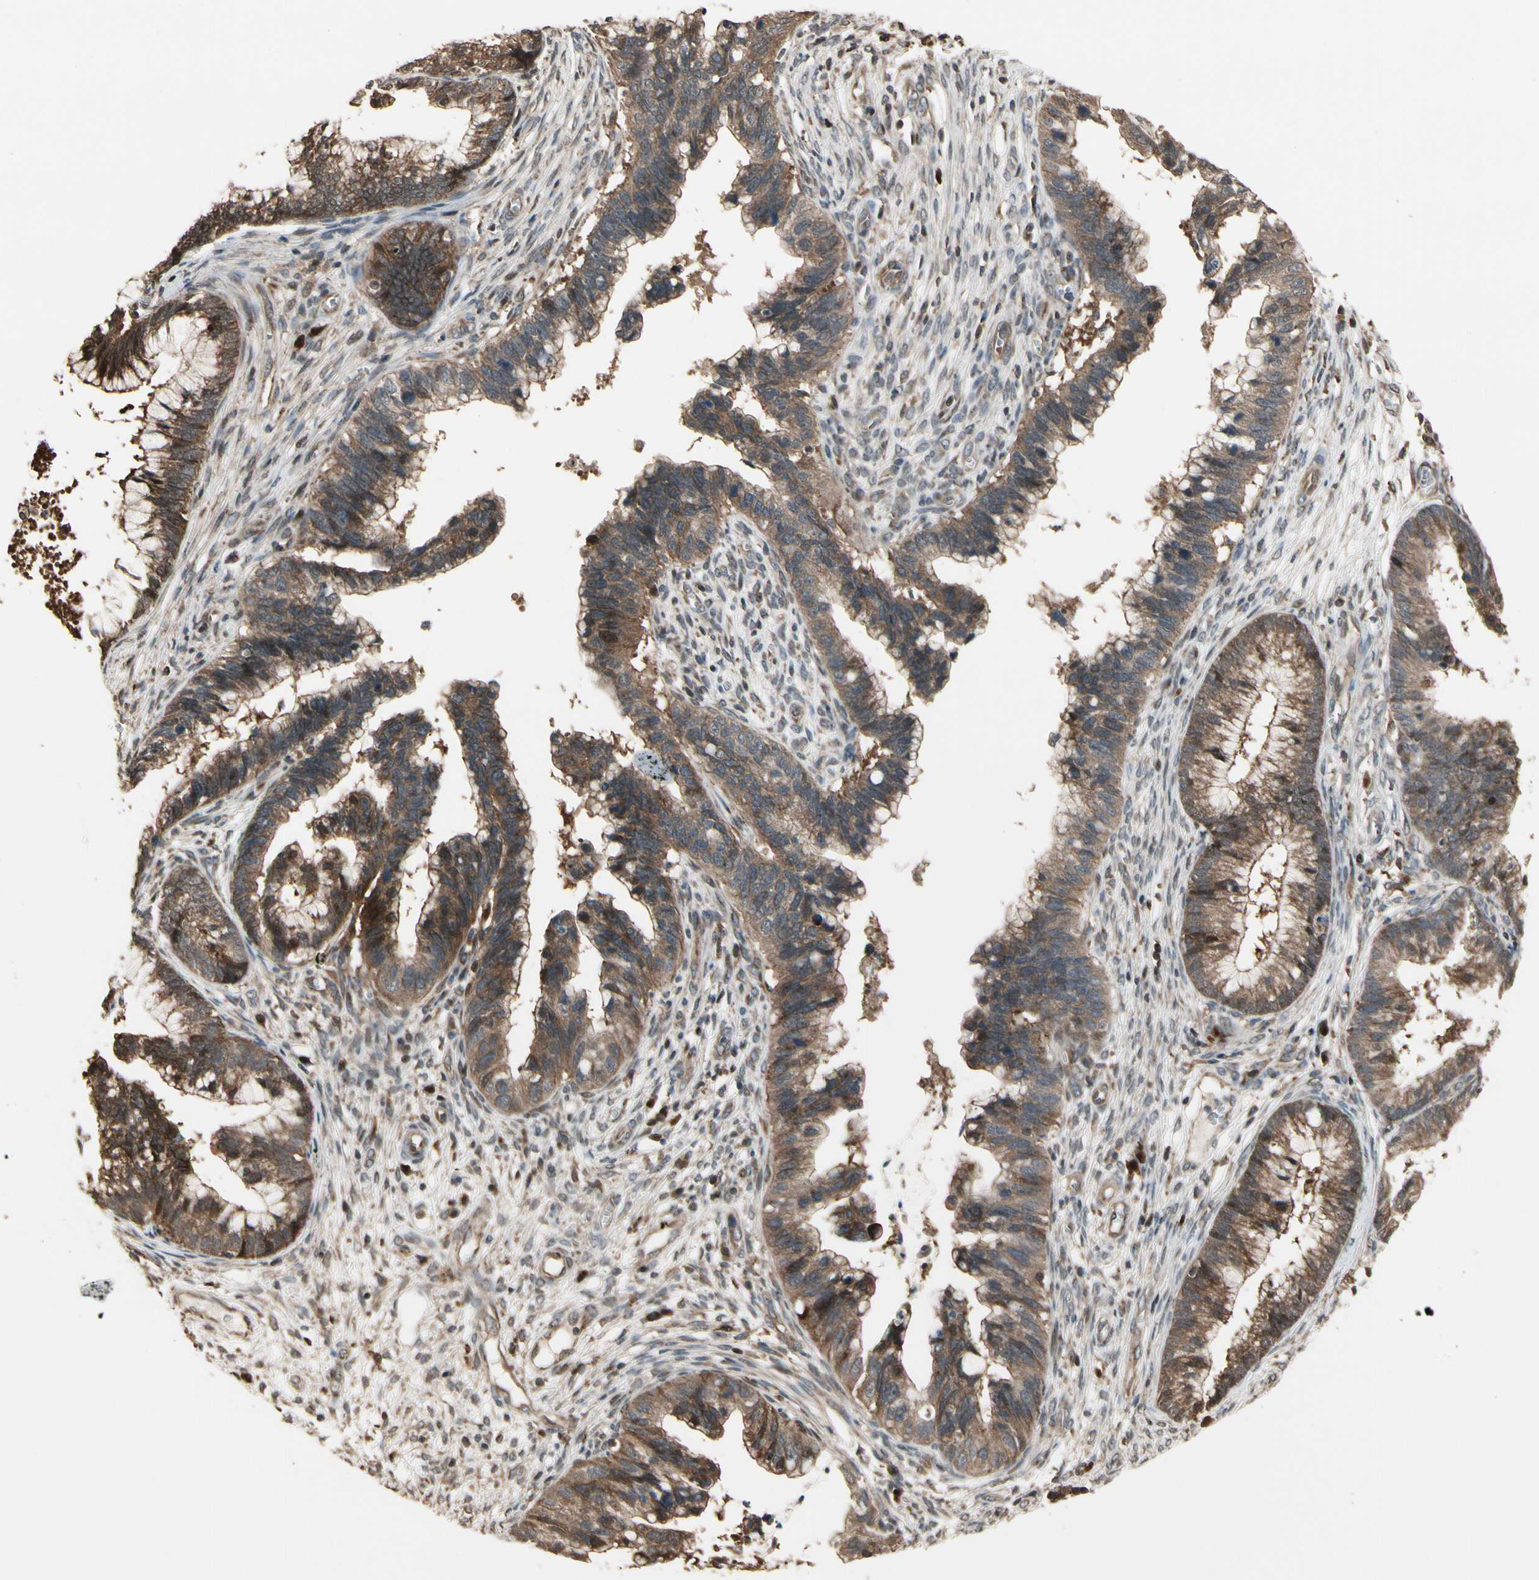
{"staining": {"intensity": "moderate", "quantity": "<25%", "location": "cytoplasmic/membranous"}, "tissue": "cervical cancer", "cell_type": "Tumor cells", "image_type": "cancer", "snomed": [{"axis": "morphology", "description": "Adenocarcinoma, NOS"}, {"axis": "topography", "description": "Cervix"}], "caption": "Tumor cells demonstrate low levels of moderate cytoplasmic/membranous staining in about <25% of cells in adenocarcinoma (cervical).", "gene": "CSF1R", "patient": {"sex": "female", "age": 44}}